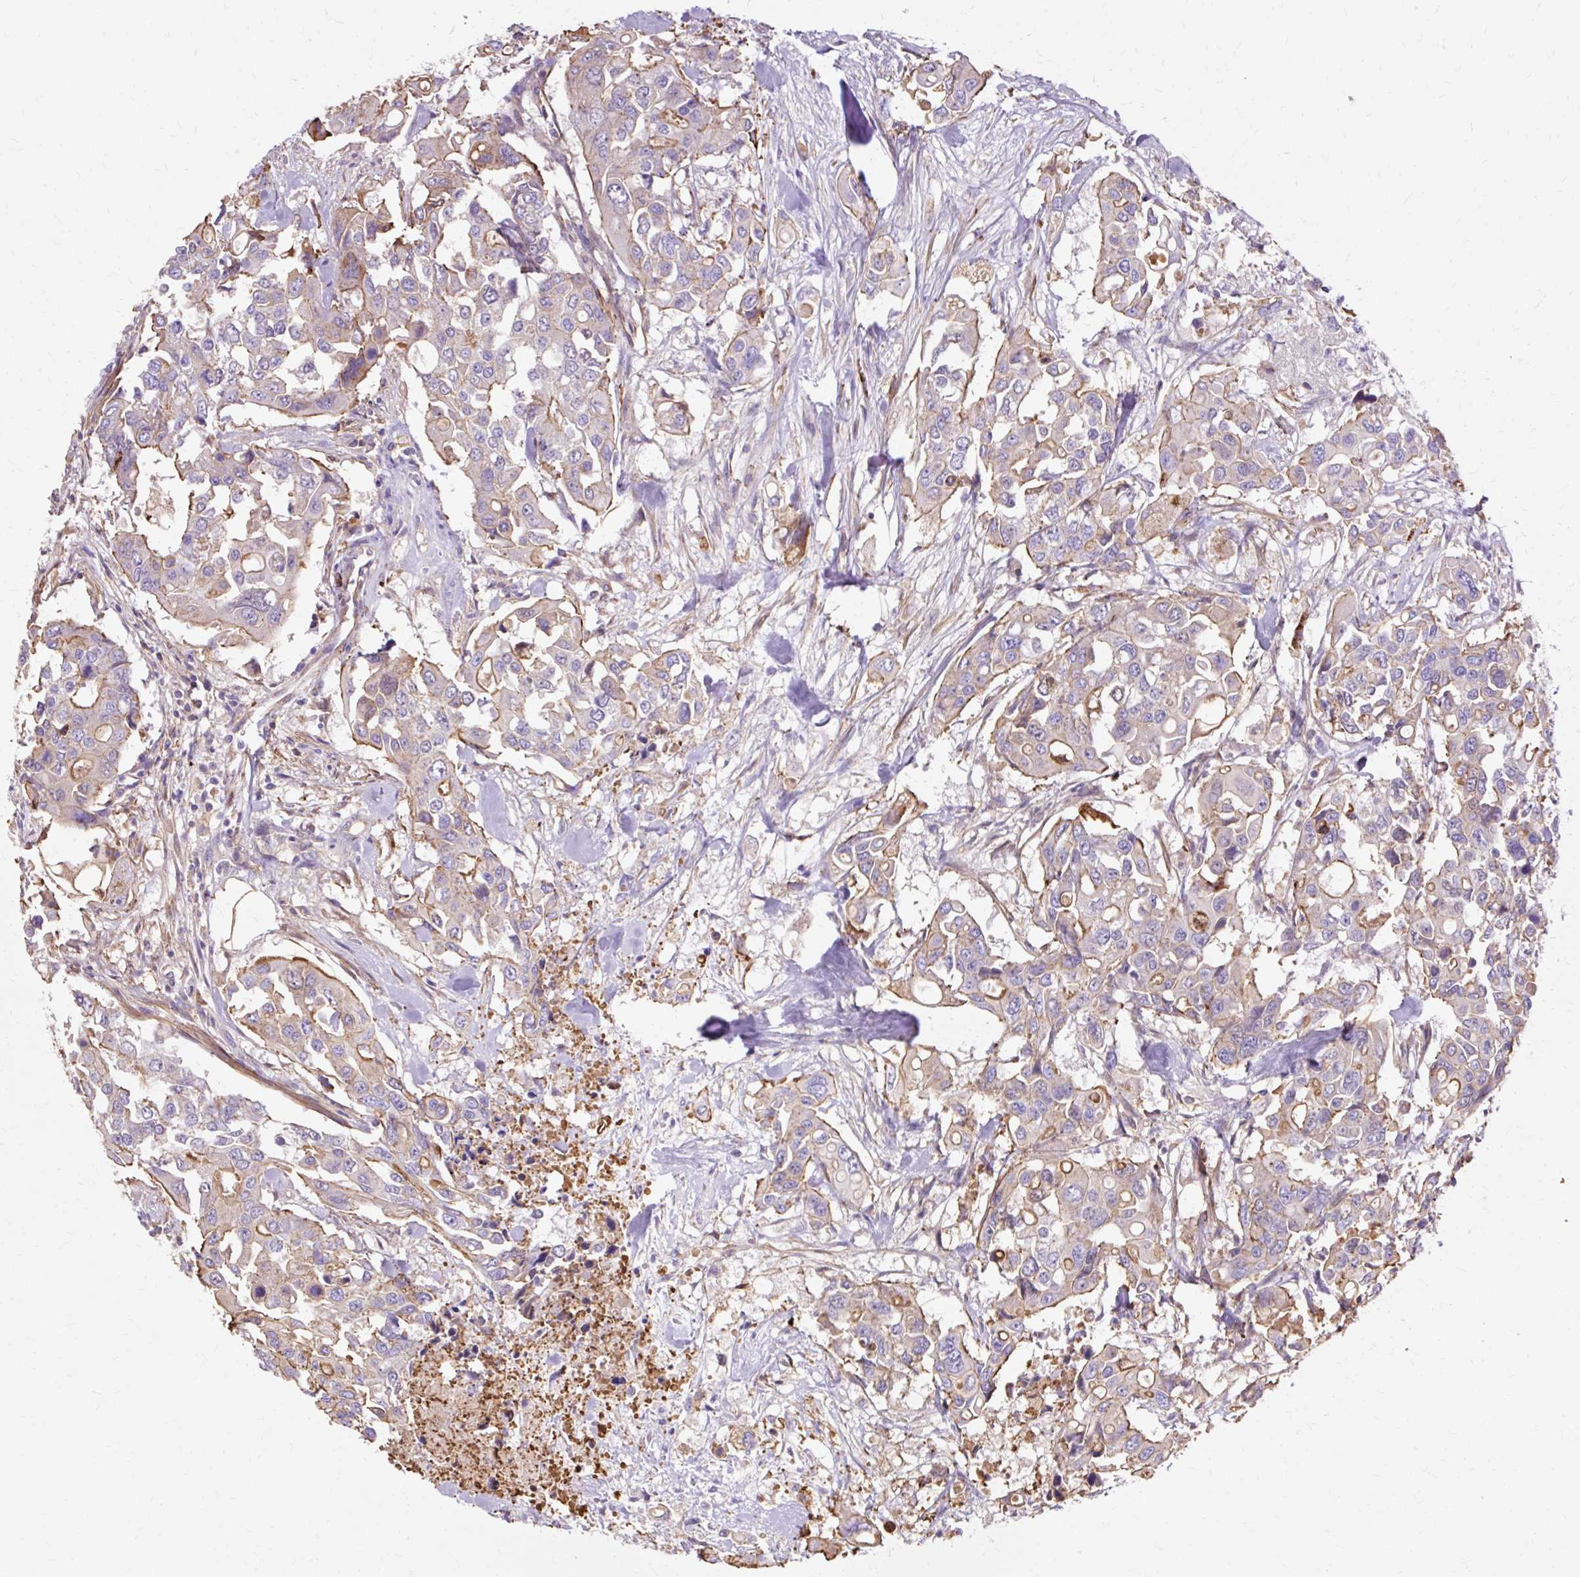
{"staining": {"intensity": "moderate", "quantity": "<25%", "location": "cytoplasmic/membranous"}, "tissue": "colorectal cancer", "cell_type": "Tumor cells", "image_type": "cancer", "snomed": [{"axis": "morphology", "description": "Adenocarcinoma, NOS"}, {"axis": "topography", "description": "Colon"}], "caption": "This micrograph demonstrates immunohistochemistry staining of human colorectal adenocarcinoma, with low moderate cytoplasmic/membranous staining in approximately <25% of tumor cells.", "gene": "TBC1D2B", "patient": {"sex": "male", "age": 77}}